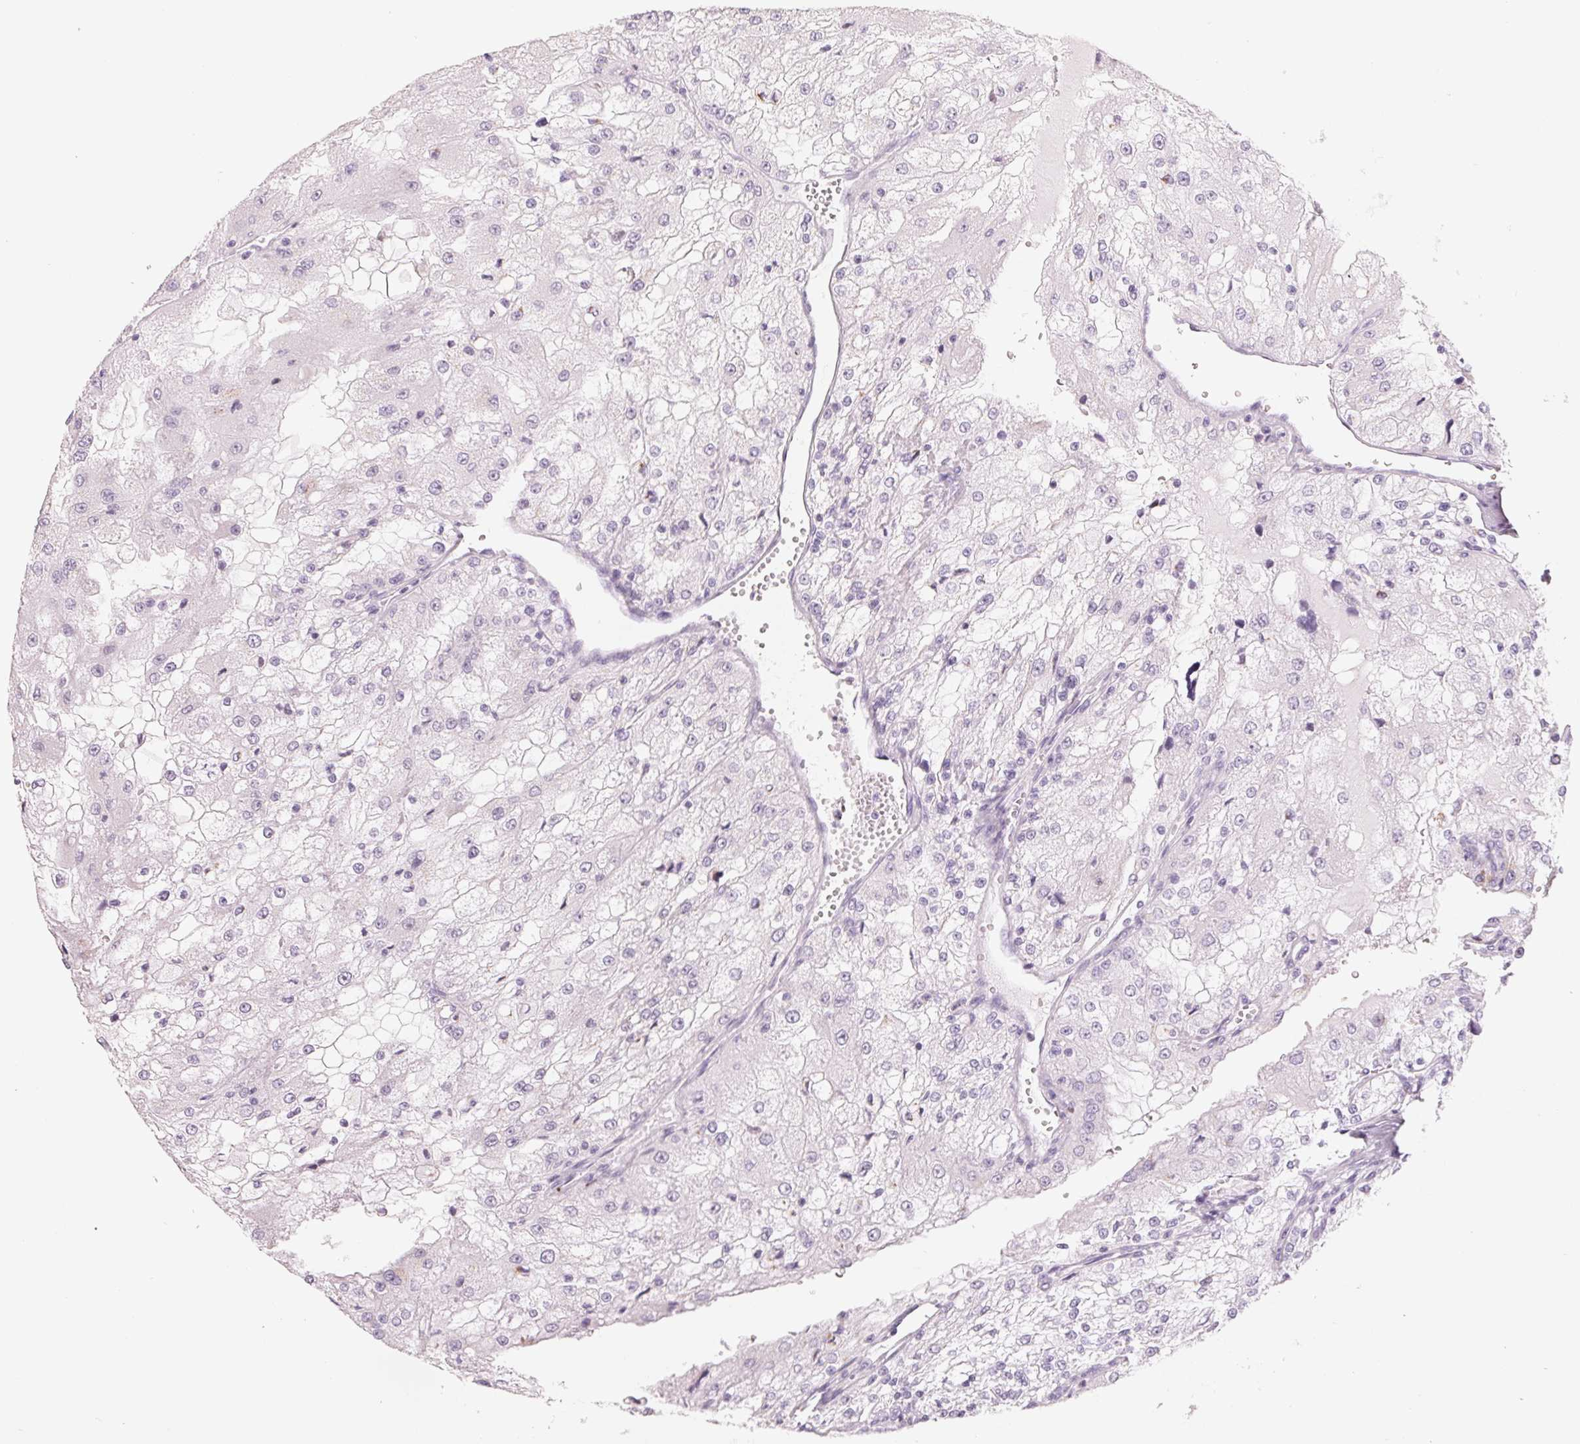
{"staining": {"intensity": "negative", "quantity": "none", "location": "none"}, "tissue": "renal cancer", "cell_type": "Tumor cells", "image_type": "cancer", "snomed": [{"axis": "morphology", "description": "Adenocarcinoma, NOS"}, {"axis": "topography", "description": "Kidney"}], "caption": "This is an IHC image of renal cancer (adenocarcinoma). There is no expression in tumor cells.", "gene": "GALNT7", "patient": {"sex": "female", "age": 74}}